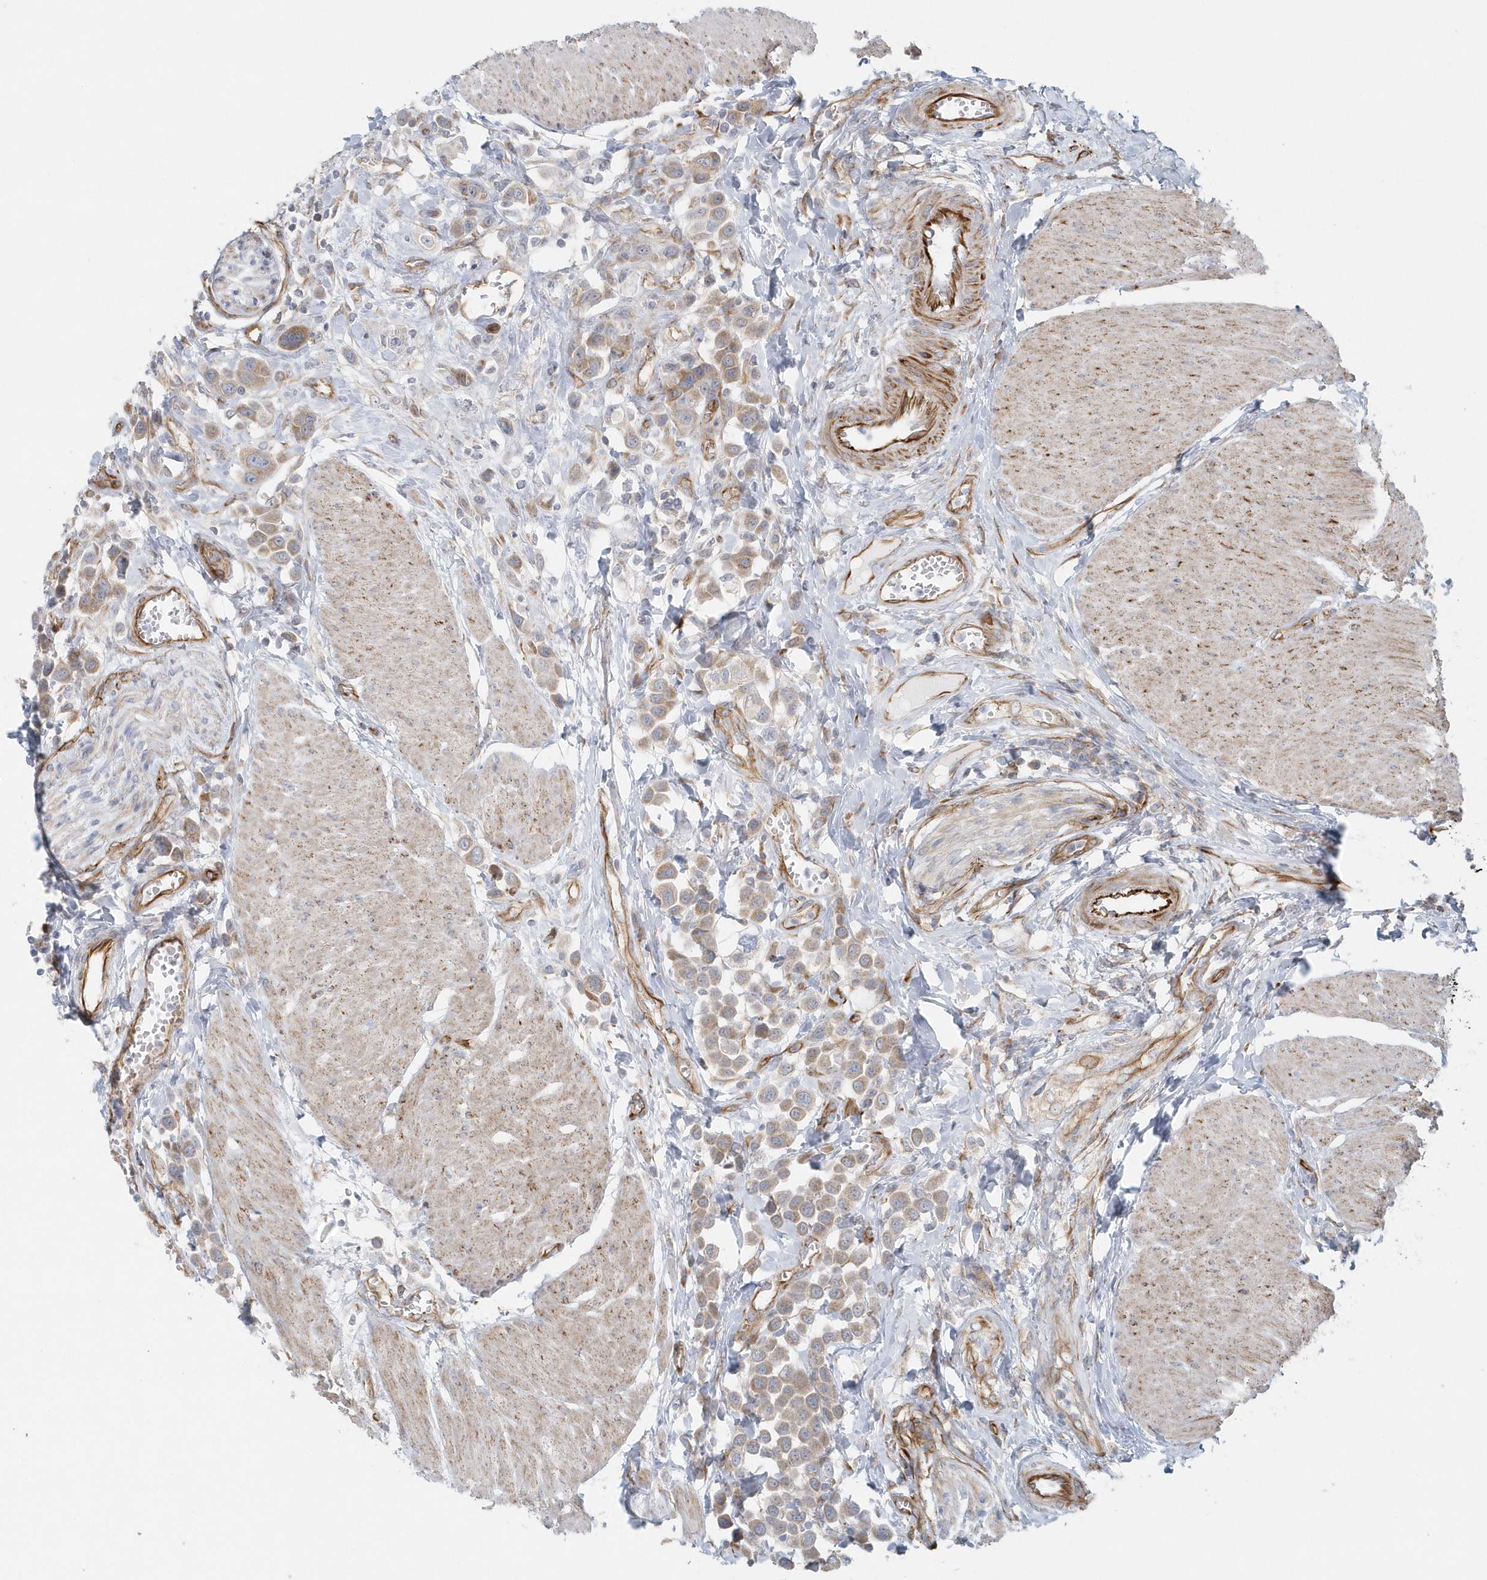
{"staining": {"intensity": "weak", "quantity": ">75%", "location": "cytoplasmic/membranous"}, "tissue": "urothelial cancer", "cell_type": "Tumor cells", "image_type": "cancer", "snomed": [{"axis": "morphology", "description": "Urothelial carcinoma, High grade"}, {"axis": "topography", "description": "Urinary bladder"}], "caption": "Urothelial cancer stained with DAB IHC reveals low levels of weak cytoplasmic/membranous staining in about >75% of tumor cells.", "gene": "GPR152", "patient": {"sex": "male", "age": 50}}